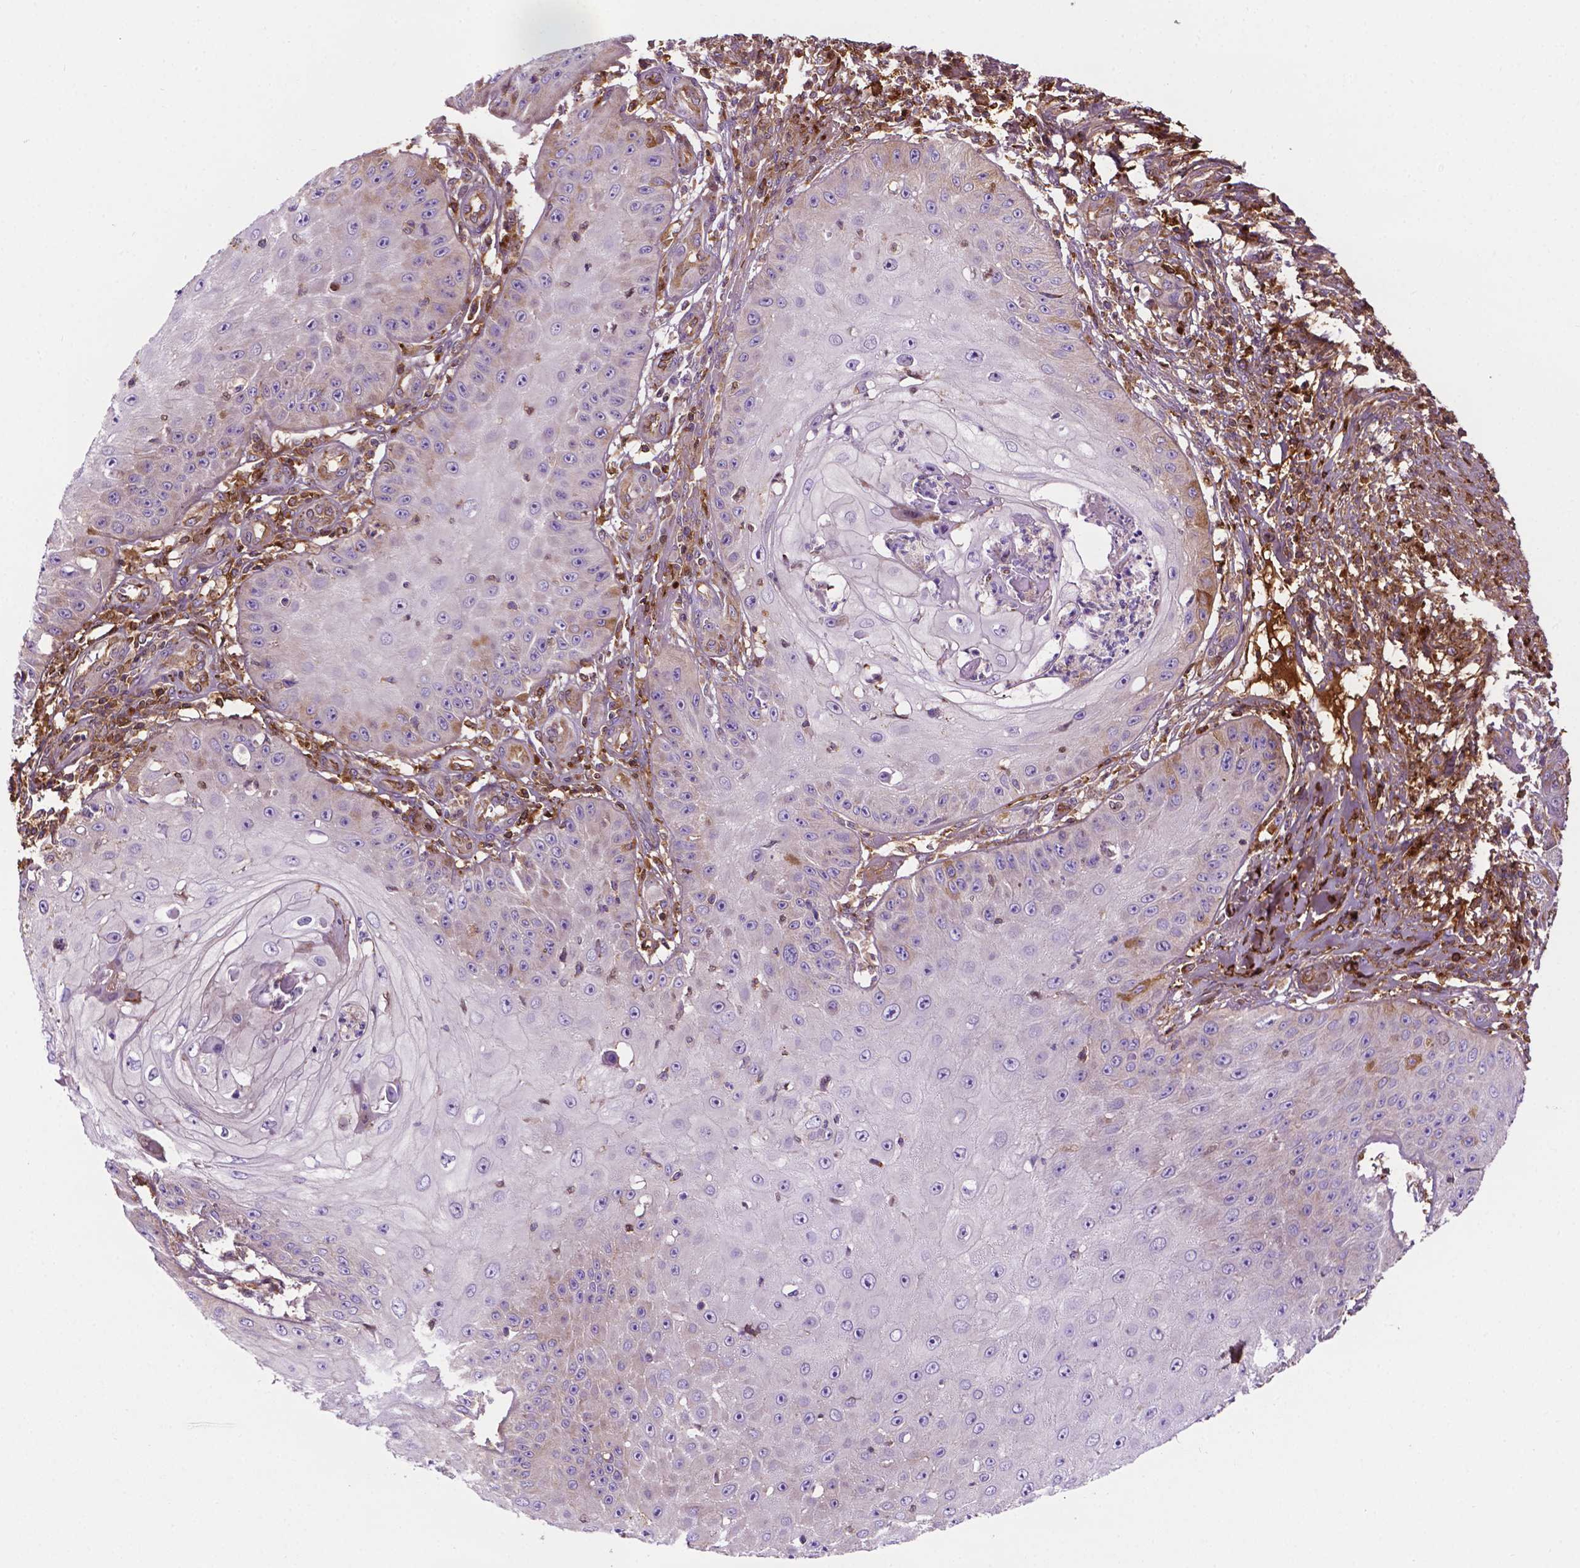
{"staining": {"intensity": "negative", "quantity": "none", "location": "none"}, "tissue": "skin cancer", "cell_type": "Tumor cells", "image_type": "cancer", "snomed": [{"axis": "morphology", "description": "Squamous cell carcinoma, NOS"}, {"axis": "topography", "description": "Skin"}], "caption": "A high-resolution image shows immunohistochemistry staining of skin cancer (squamous cell carcinoma), which shows no significant positivity in tumor cells.", "gene": "DCN", "patient": {"sex": "male", "age": 70}}